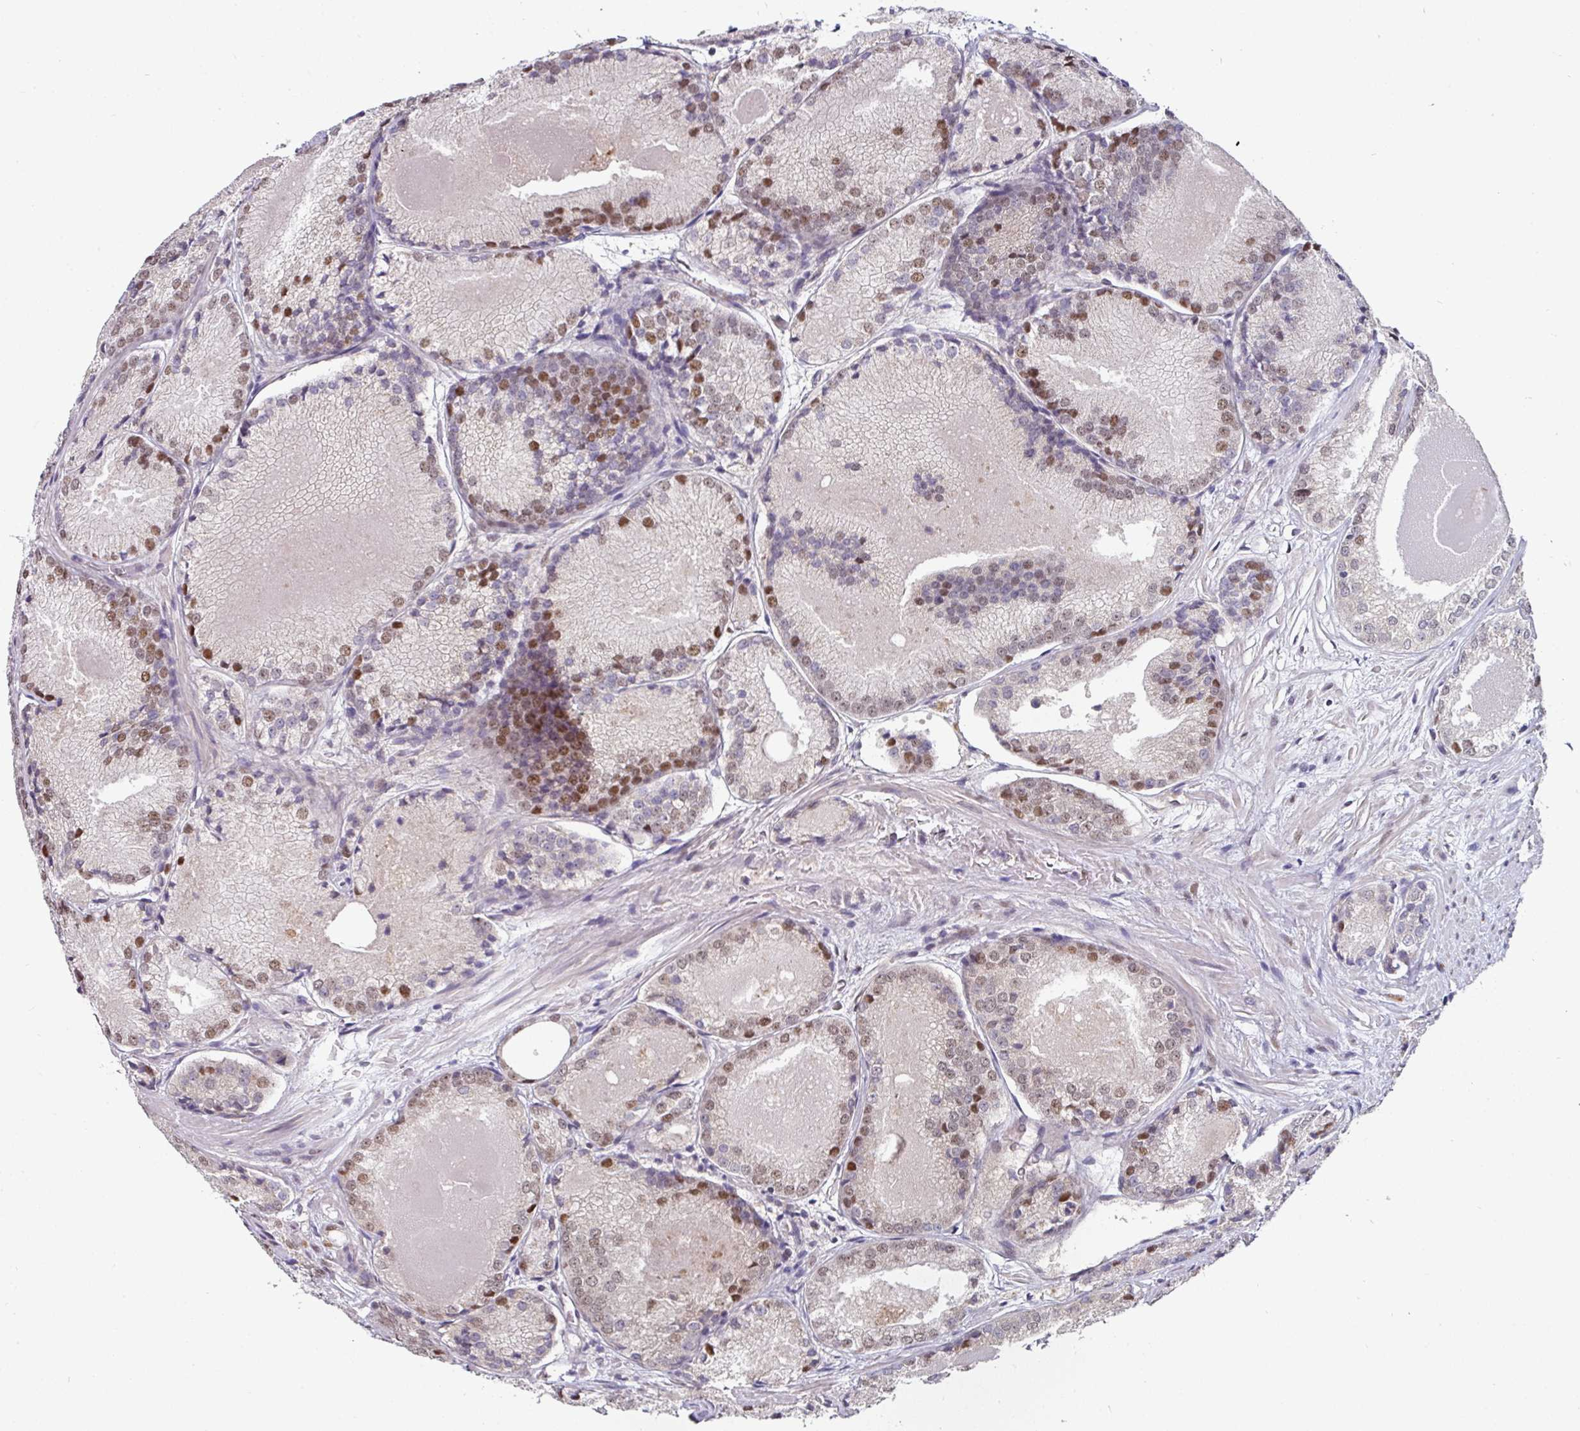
{"staining": {"intensity": "moderate", "quantity": "25%-75%", "location": "nuclear"}, "tissue": "prostate cancer", "cell_type": "Tumor cells", "image_type": "cancer", "snomed": [{"axis": "morphology", "description": "Adenocarcinoma, Low grade"}, {"axis": "topography", "description": "Prostate"}], "caption": "Immunohistochemistry histopathology image of neoplastic tissue: human prostate adenocarcinoma (low-grade) stained using IHC reveals medium levels of moderate protein expression localized specifically in the nuclear of tumor cells, appearing as a nuclear brown color.", "gene": "SWSAP1", "patient": {"sex": "male", "age": 68}}